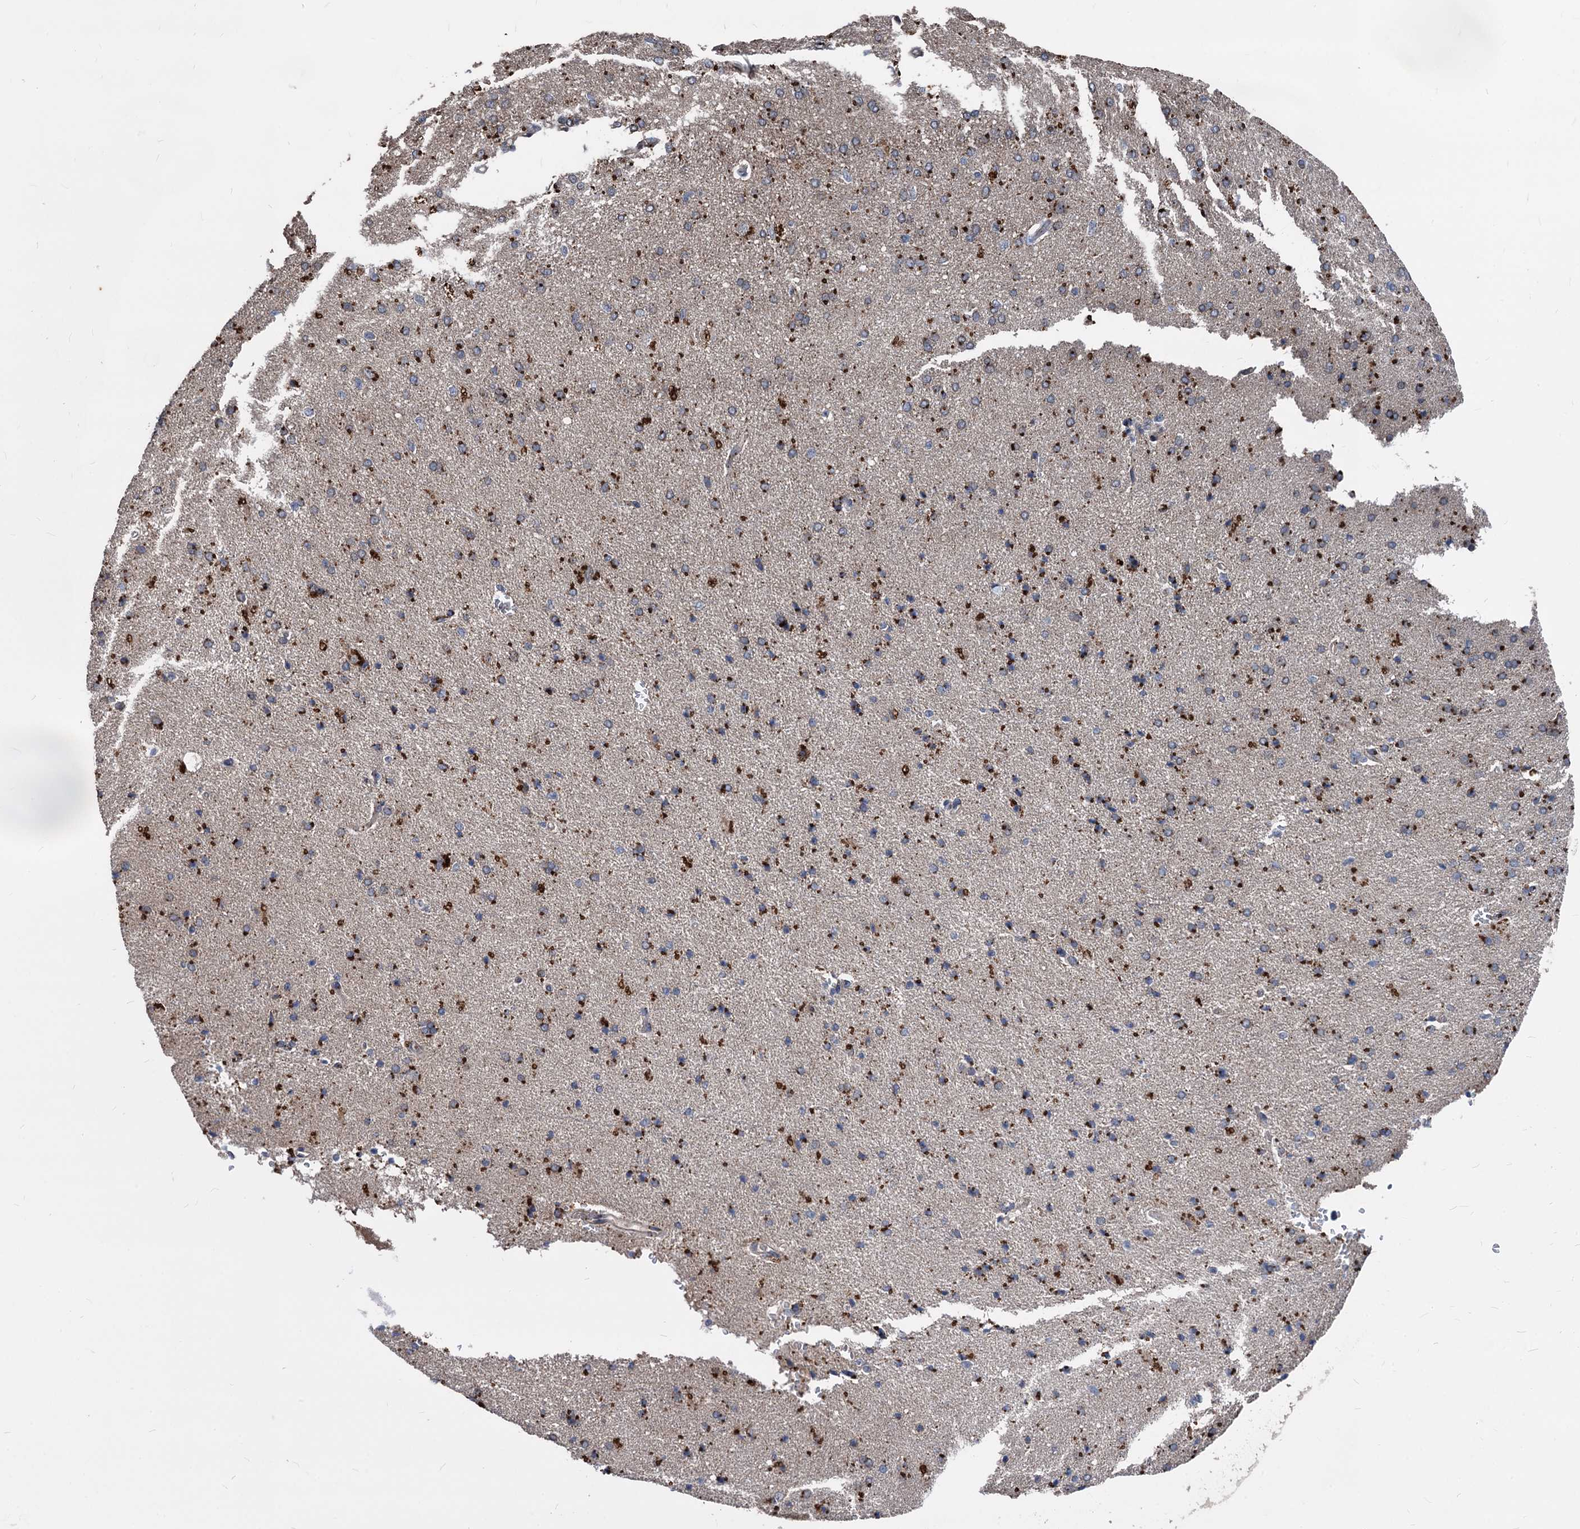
{"staining": {"intensity": "negative", "quantity": "none", "location": "none"}, "tissue": "cerebral cortex", "cell_type": "Endothelial cells", "image_type": "normal", "snomed": [{"axis": "morphology", "description": "Normal tissue, NOS"}, {"axis": "topography", "description": "Cerebral cortex"}], "caption": "A high-resolution photomicrograph shows immunohistochemistry (IHC) staining of normal cerebral cortex, which displays no significant staining in endothelial cells. The staining was performed using DAB (3,3'-diaminobenzidine) to visualize the protein expression in brown, while the nuclei were stained in blue with hematoxylin (Magnification: 20x).", "gene": "SMAGP", "patient": {"sex": "male", "age": 62}}